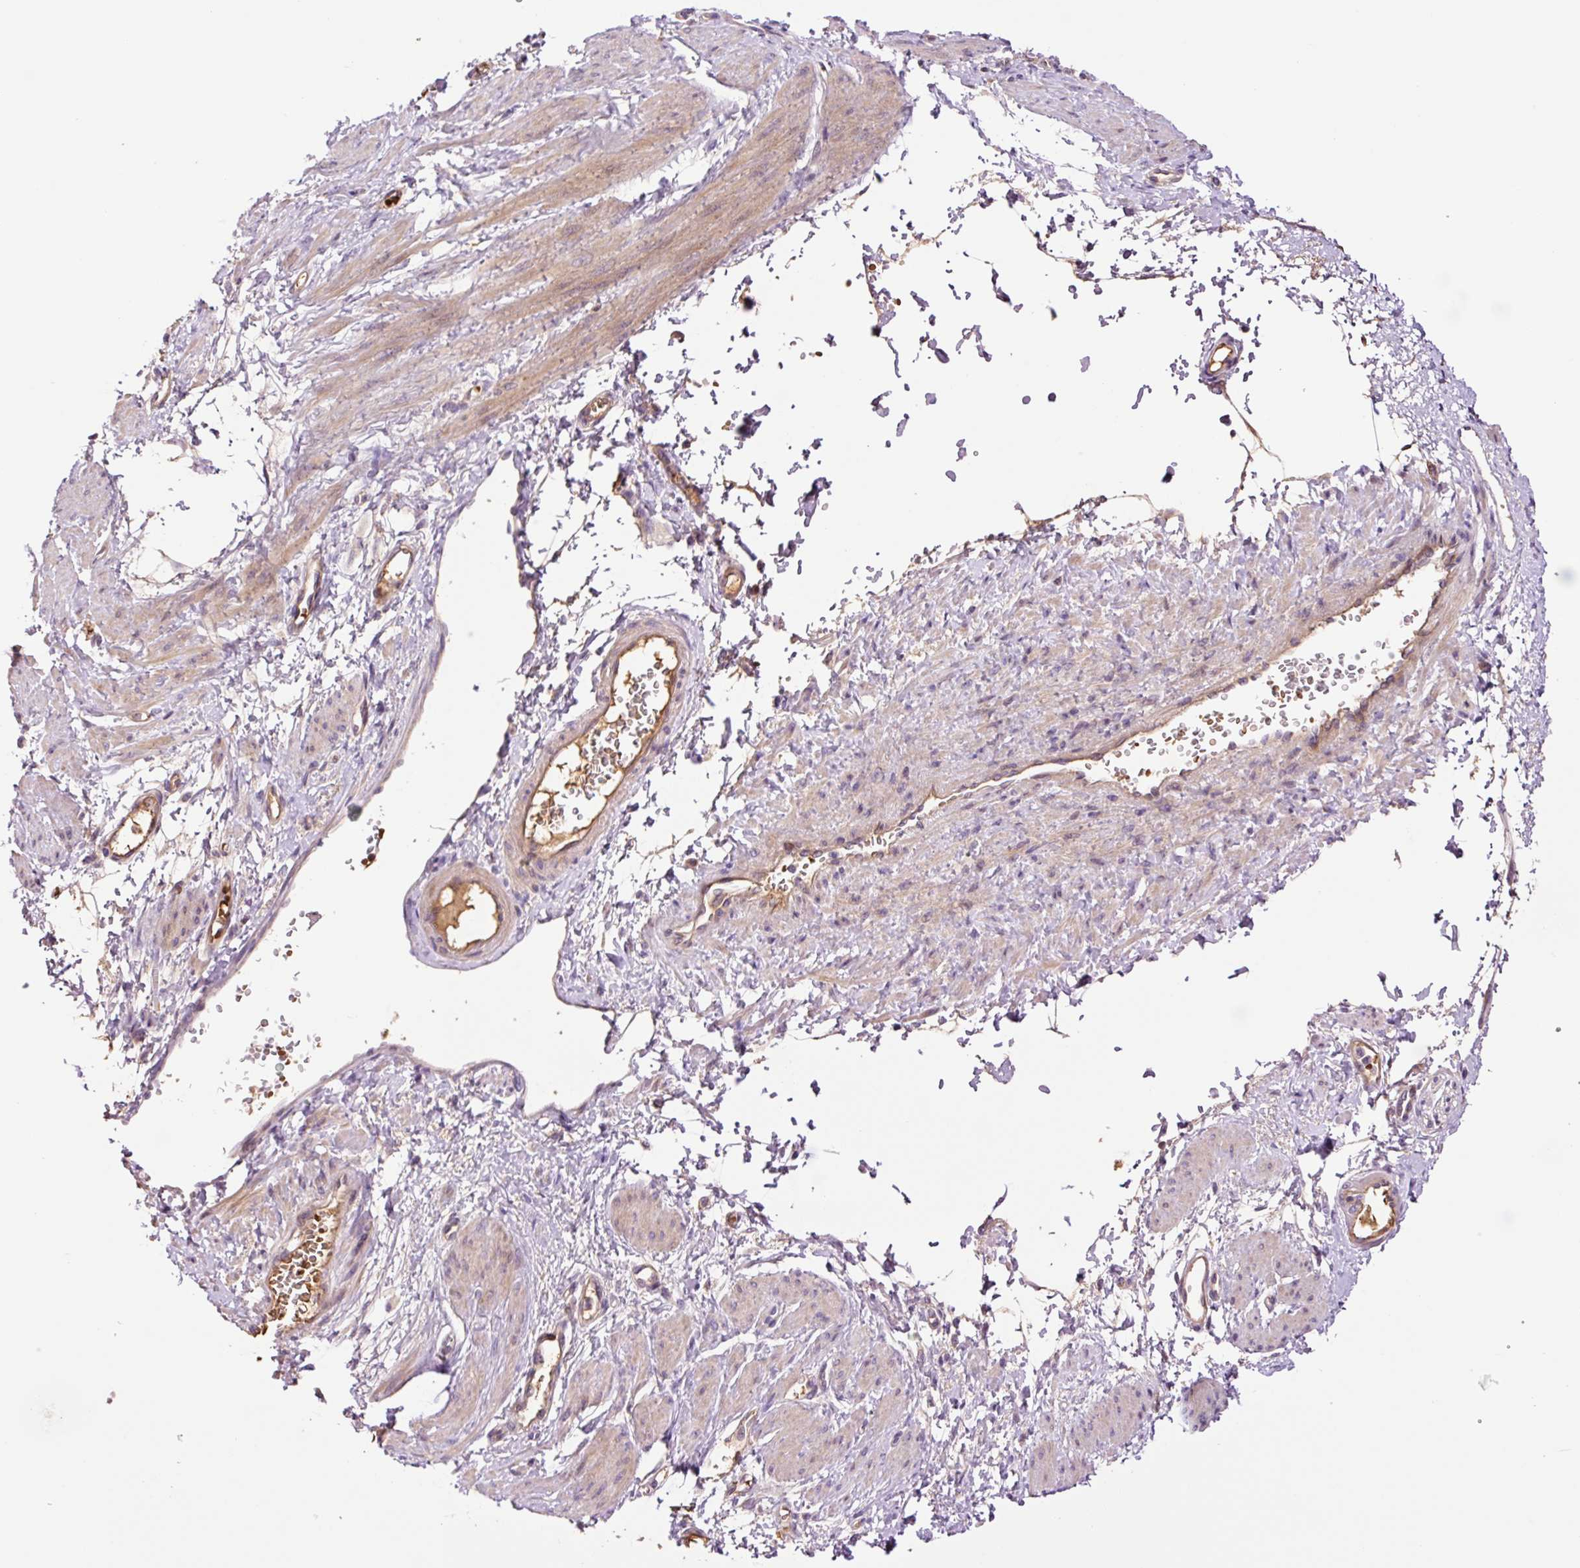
{"staining": {"intensity": "moderate", "quantity": "25%-75%", "location": "cytoplasmic/membranous"}, "tissue": "smooth muscle", "cell_type": "Smooth muscle cells", "image_type": "normal", "snomed": [{"axis": "morphology", "description": "Normal tissue, NOS"}, {"axis": "topography", "description": "Smooth muscle"}, {"axis": "topography", "description": "Uterus"}], "caption": "Moderate cytoplasmic/membranous expression is appreciated in about 25%-75% of smooth muscle cells in unremarkable smooth muscle. The staining was performed using DAB, with brown indicating positive protein expression. Nuclei are stained blue with hematoxylin.", "gene": "TMEM235", "patient": {"sex": "female", "age": 39}}